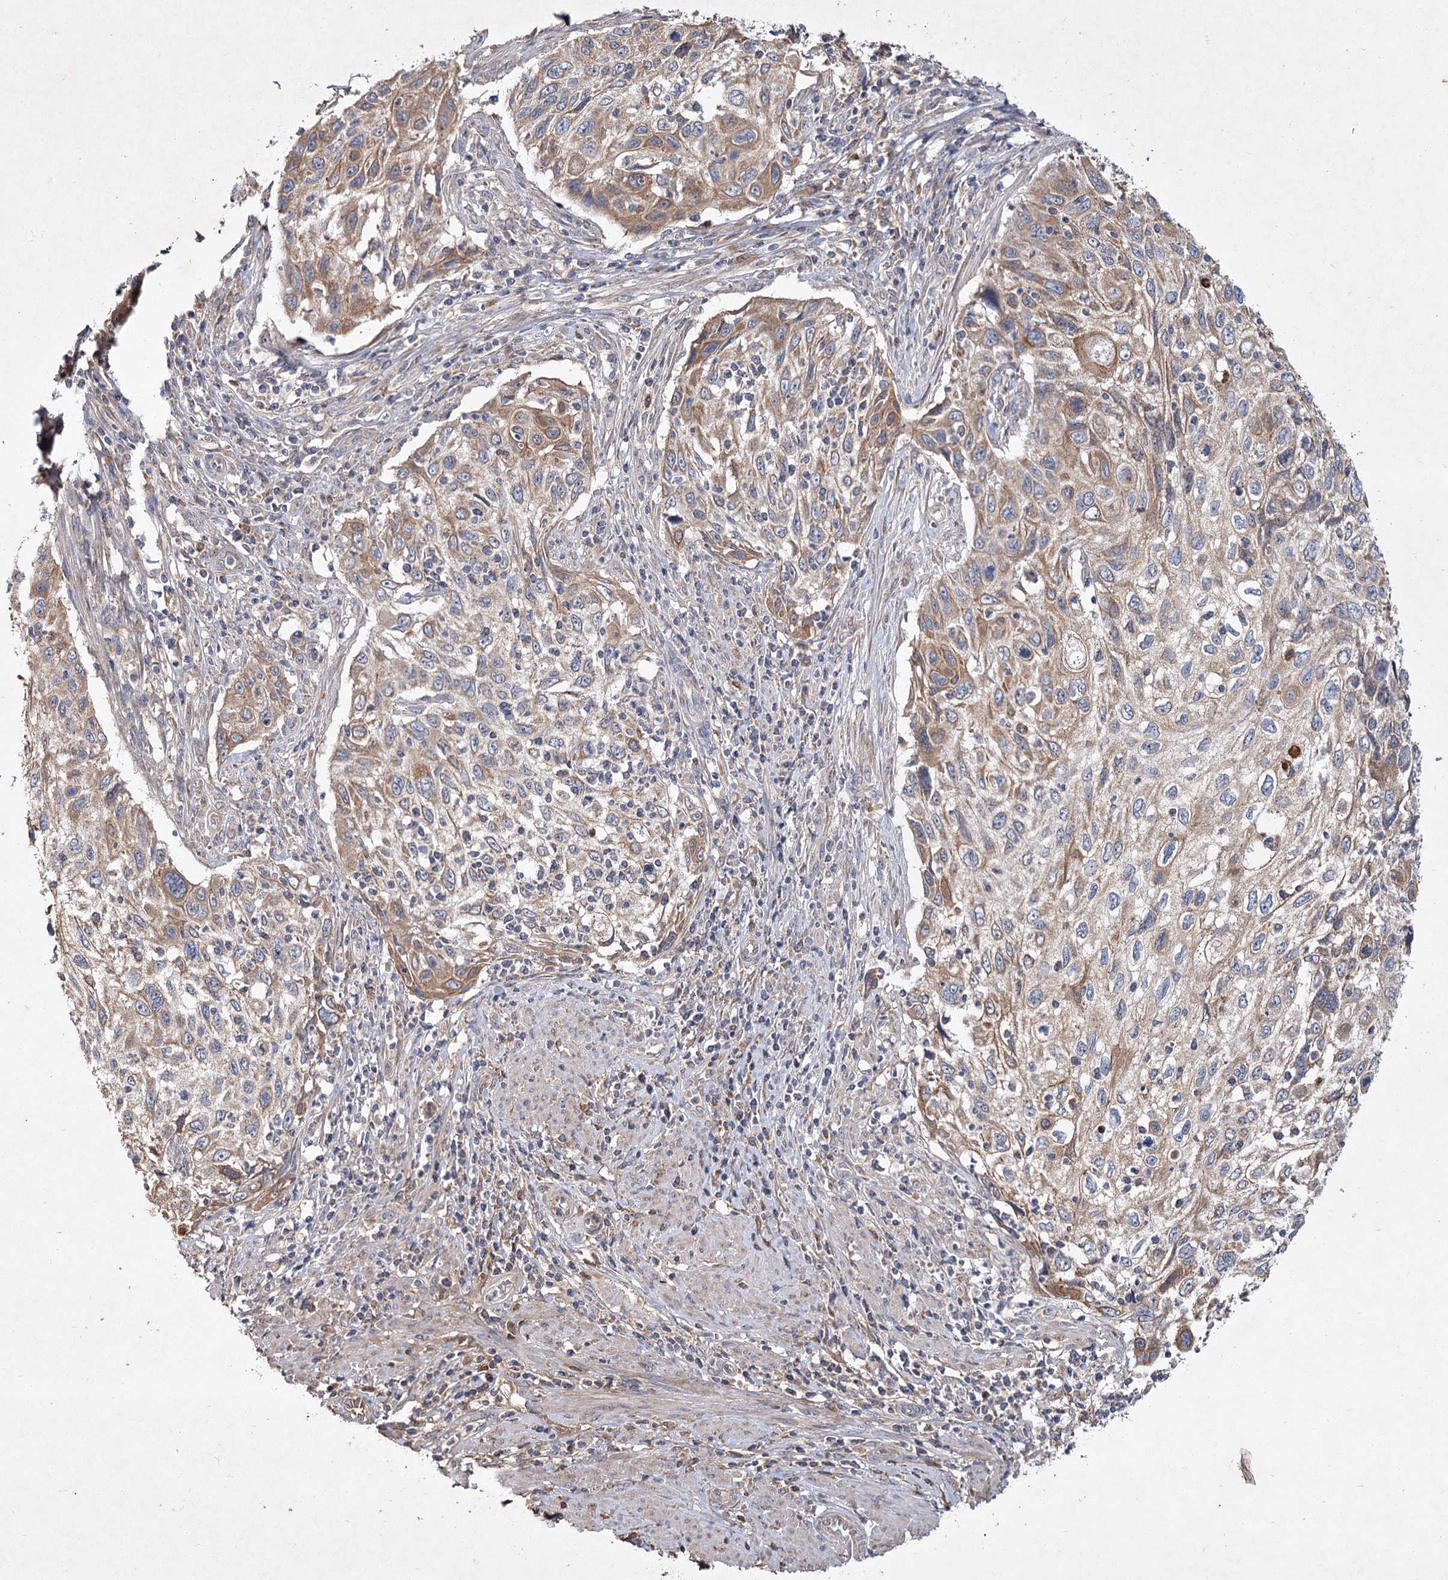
{"staining": {"intensity": "moderate", "quantity": ">75%", "location": "cytoplasmic/membranous"}, "tissue": "cervical cancer", "cell_type": "Tumor cells", "image_type": "cancer", "snomed": [{"axis": "morphology", "description": "Squamous cell carcinoma, NOS"}, {"axis": "topography", "description": "Cervix"}], "caption": "DAB (3,3'-diaminobenzidine) immunohistochemical staining of human cervical cancer (squamous cell carcinoma) demonstrates moderate cytoplasmic/membranous protein positivity in about >75% of tumor cells.", "gene": "MFN1", "patient": {"sex": "female", "age": 70}}